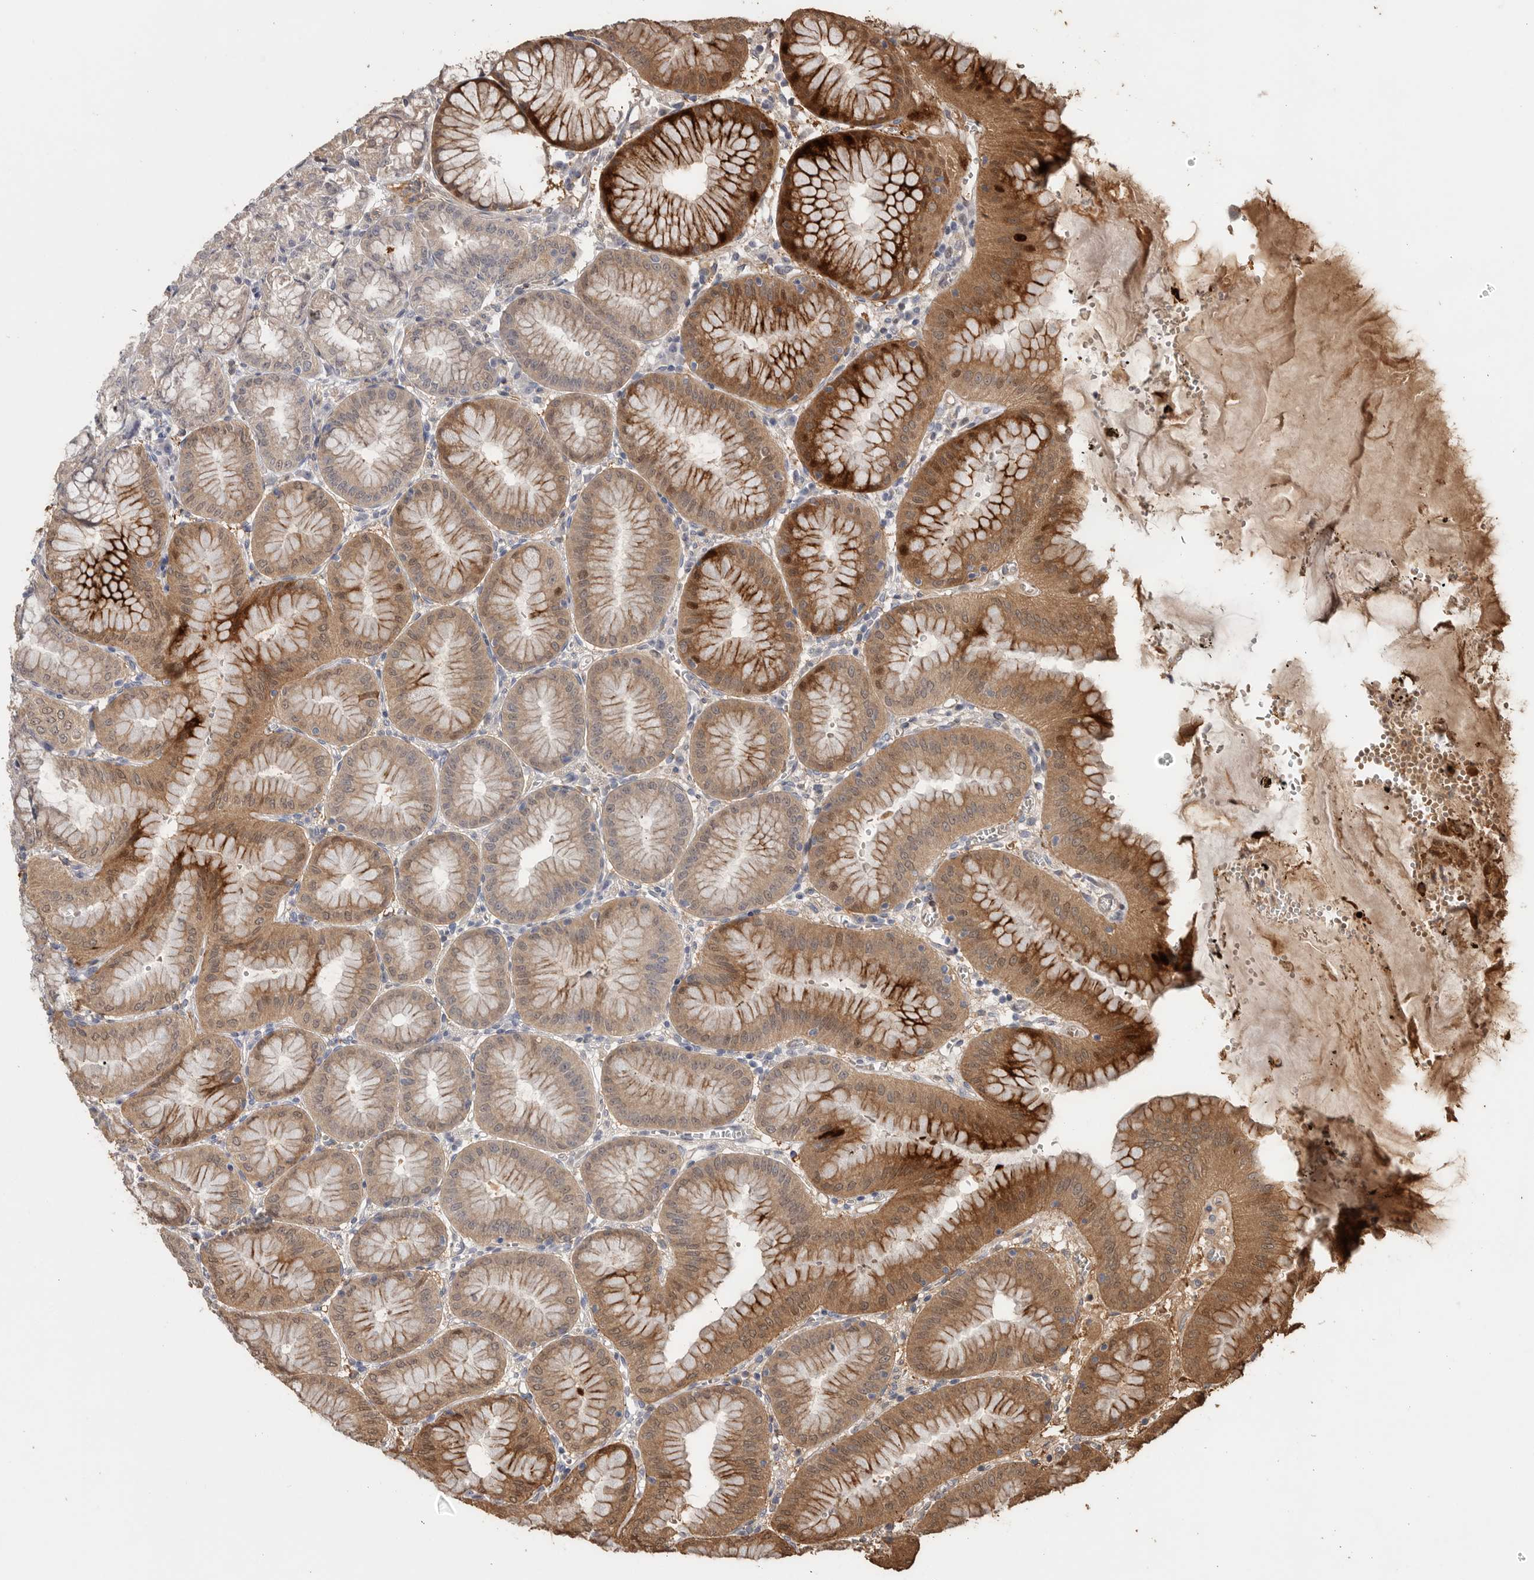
{"staining": {"intensity": "strong", "quantity": "25%-75%", "location": "cytoplasmic/membranous,nuclear"}, "tissue": "stomach", "cell_type": "Glandular cells", "image_type": "normal", "snomed": [{"axis": "morphology", "description": "Normal tissue, NOS"}, {"axis": "topography", "description": "Stomach, lower"}], "caption": "Immunohistochemical staining of unremarkable stomach displays 25%-75% levels of strong cytoplasmic/membranous,nuclear protein expression in approximately 25%-75% of glandular cells. The staining was performed using DAB to visualize the protein expression in brown, while the nuclei were stained in blue with hematoxylin (Magnification: 20x).", "gene": "VN1R4", "patient": {"sex": "male", "age": 71}}